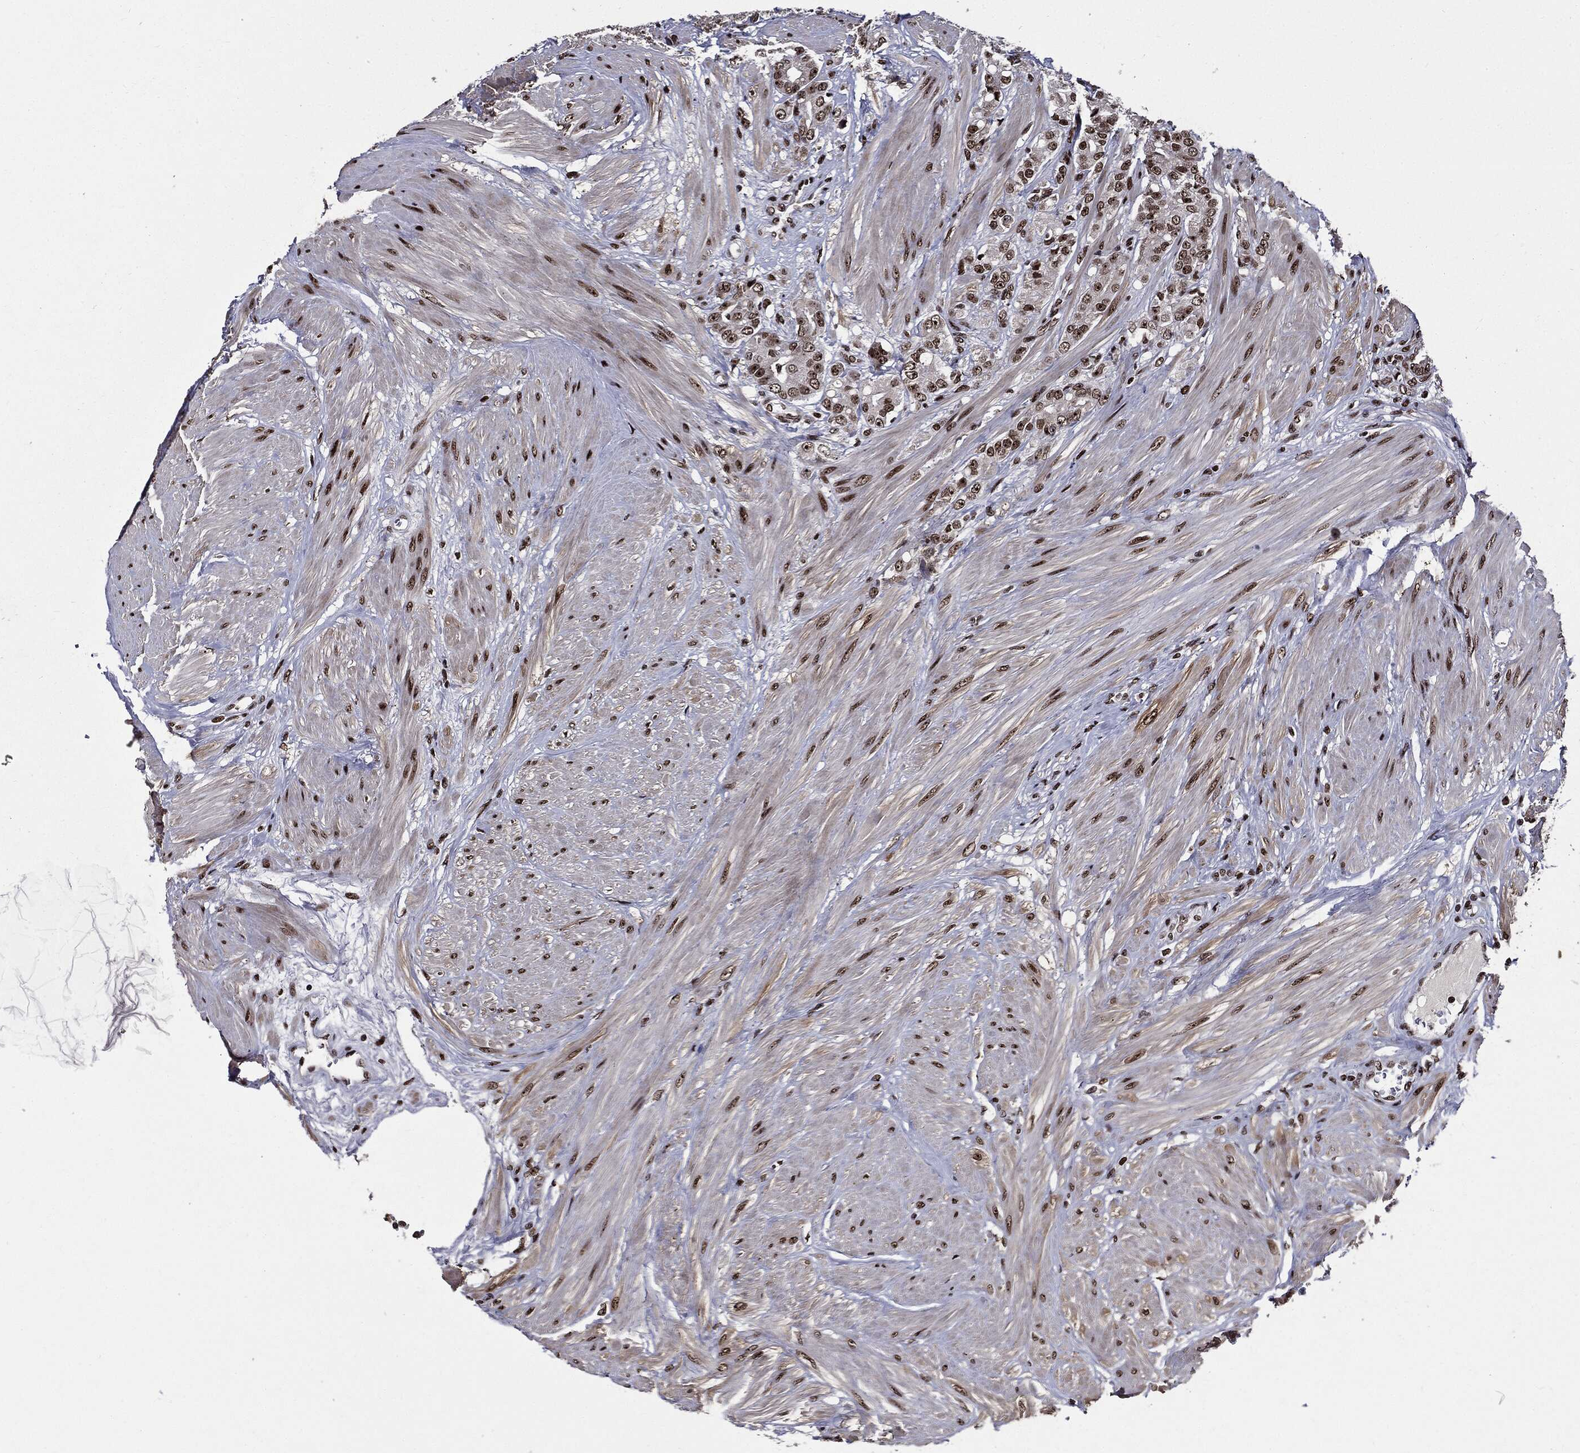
{"staining": {"intensity": "moderate", "quantity": ">75%", "location": "nuclear"}, "tissue": "prostate cancer", "cell_type": "Tumor cells", "image_type": "cancer", "snomed": [{"axis": "morphology", "description": "Adenocarcinoma, NOS"}, {"axis": "topography", "description": "Prostate and seminal vesicle, NOS"}, {"axis": "topography", "description": "Prostate"}], "caption": "Brown immunohistochemical staining in prostate adenocarcinoma shows moderate nuclear staining in approximately >75% of tumor cells.", "gene": "ZFP91", "patient": {"sex": "male", "age": 67}}